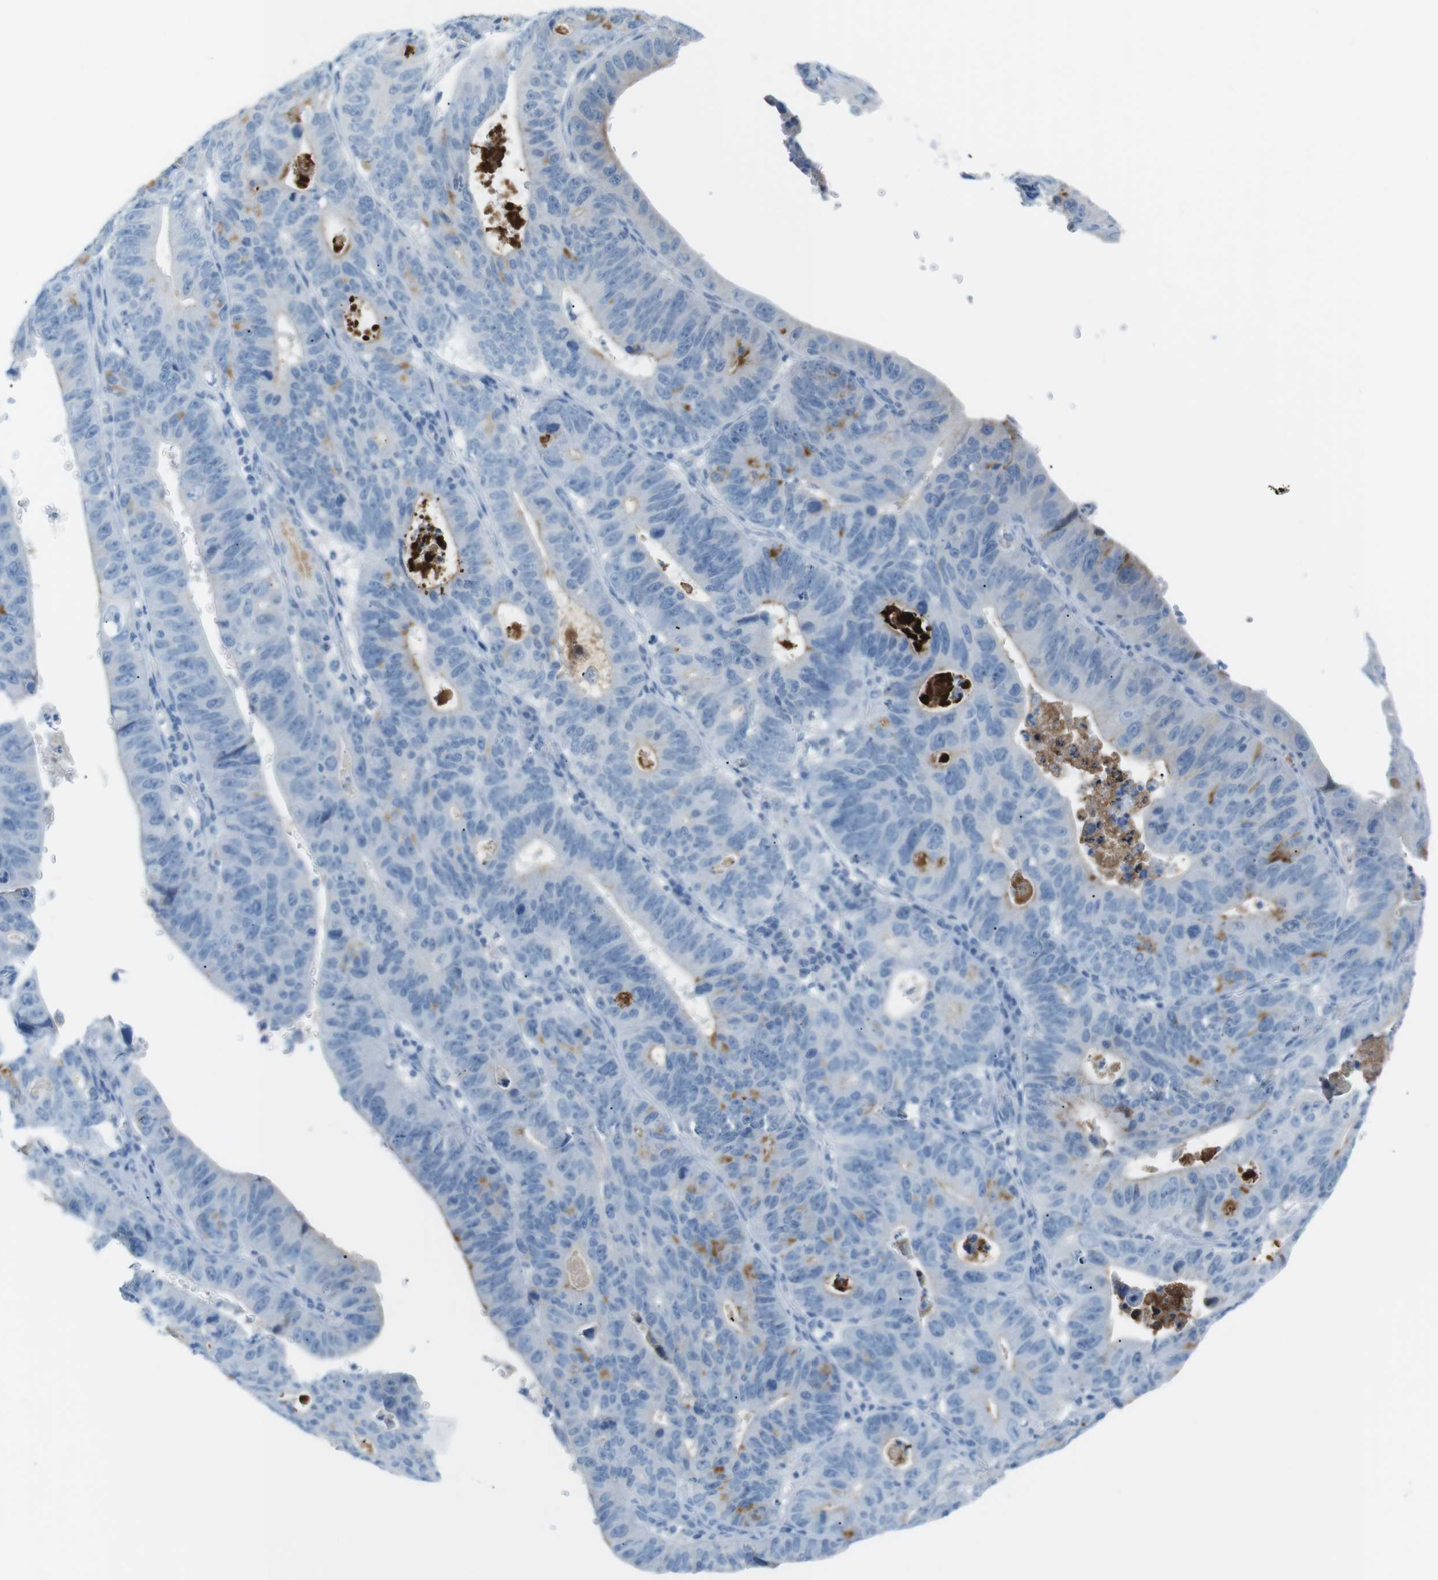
{"staining": {"intensity": "negative", "quantity": "none", "location": "none"}, "tissue": "stomach cancer", "cell_type": "Tumor cells", "image_type": "cancer", "snomed": [{"axis": "morphology", "description": "Adenocarcinoma, NOS"}, {"axis": "topography", "description": "Stomach"}], "caption": "IHC of human adenocarcinoma (stomach) shows no staining in tumor cells. Brightfield microscopy of immunohistochemistry (IHC) stained with DAB (3,3'-diaminobenzidine) (brown) and hematoxylin (blue), captured at high magnification.", "gene": "AZGP1", "patient": {"sex": "male", "age": 59}}